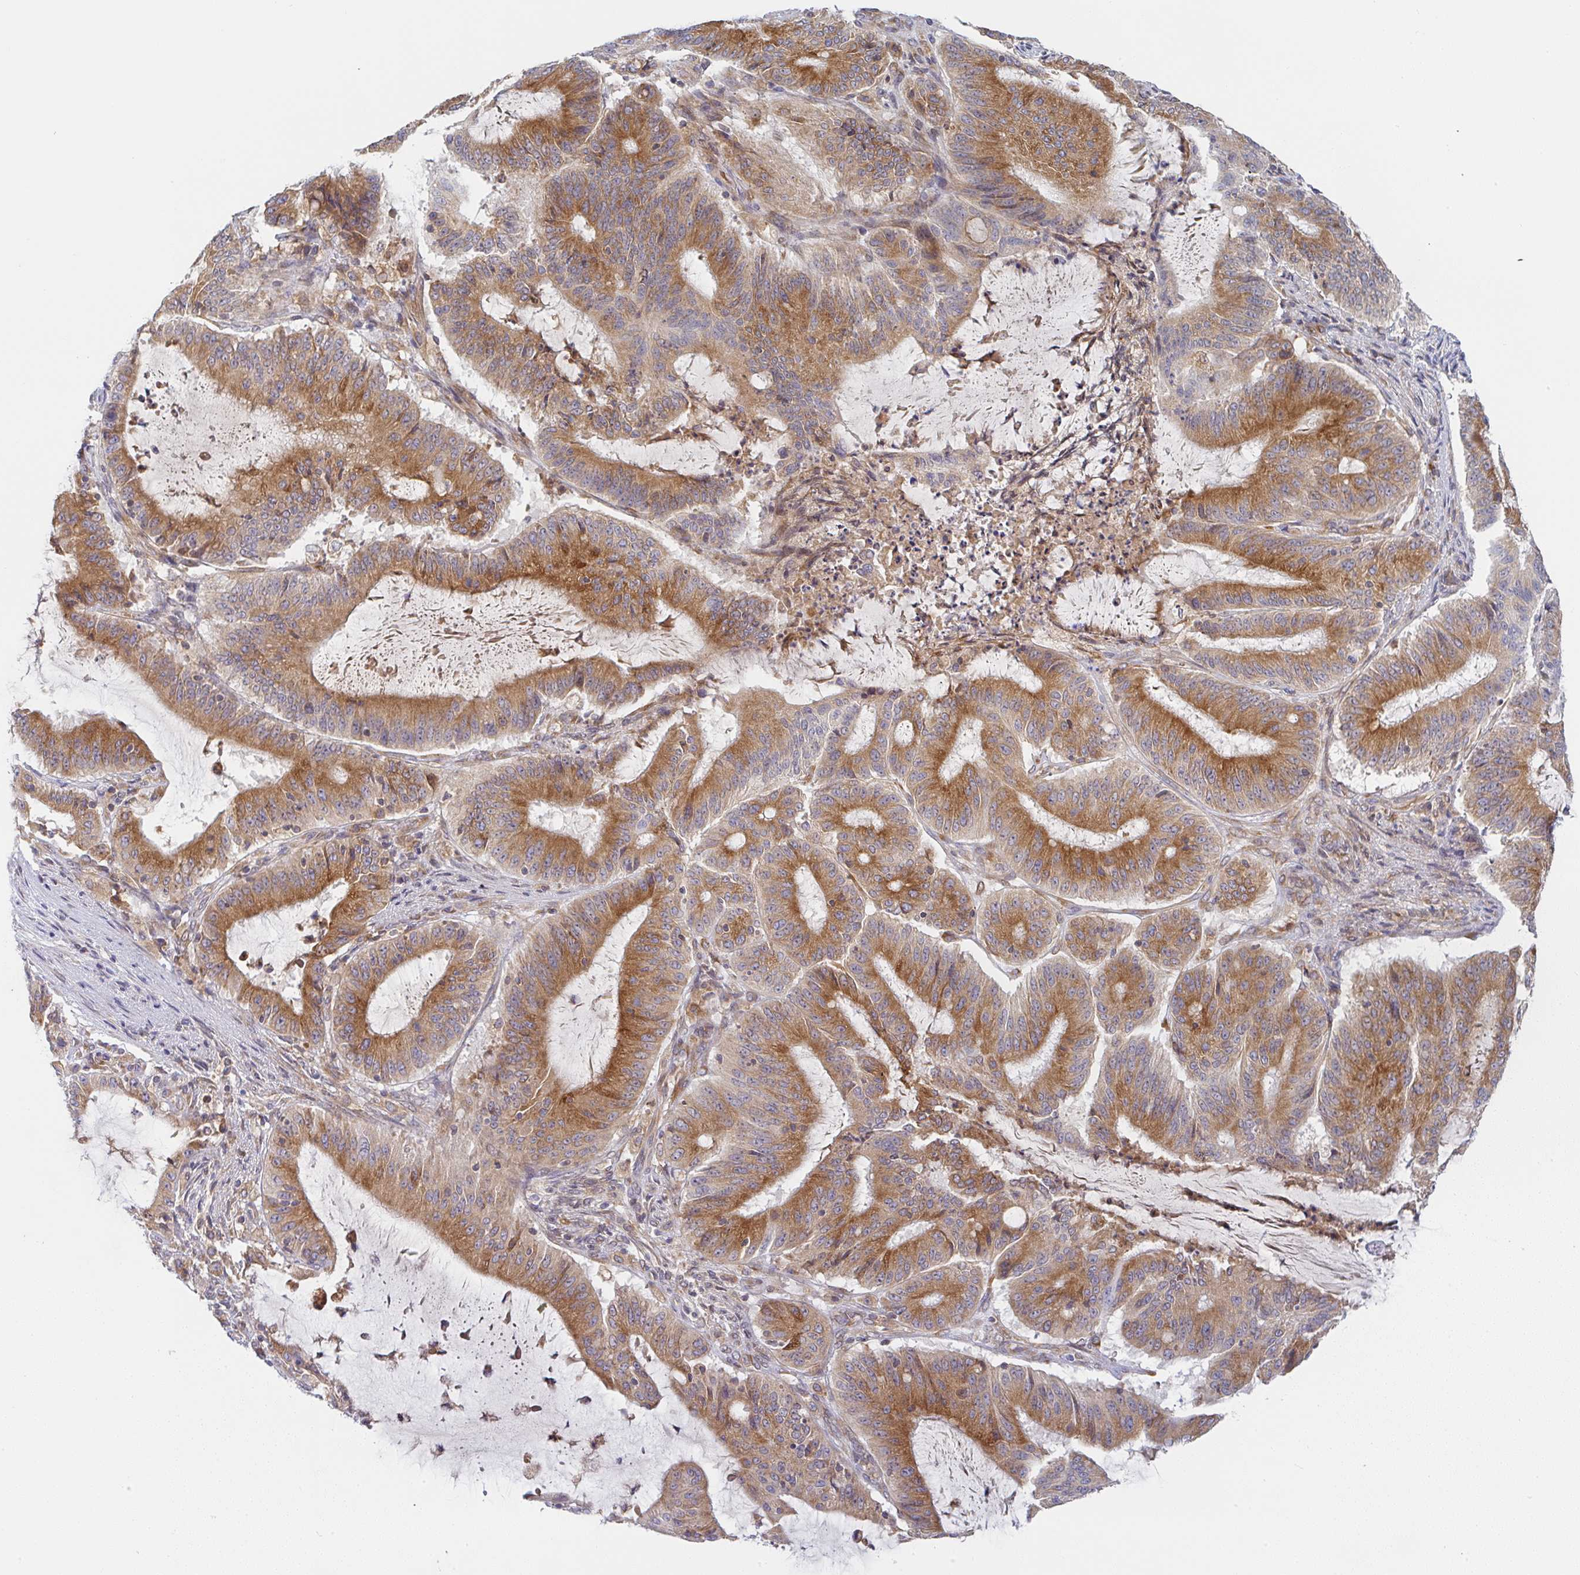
{"staining": {"intensity": "moderate", "quantity": ">75%", "location": "cytoplasmic/membranous"}, "tissue": "liver cancer", "cell_type": "Tumor cells", "image_type": "cancer", "snomed": [{"axis": "morphology", "description": "Normal tissue, NOS"}, {"axis": "morphology", "description": "Cholangiocarcinoma"}, {"axis": "topography", "description": "Liver"}, {"axis": "topography", "description": "Peripheral nerve tissue"}], "caption": "A brown stain shows moderate cytoplasmic/membranous positivity of a protein in human liver cholangiocarcinoma tumor cells. The staining was performed using DAB, with brown indicating positive protein expression. Nuclei are stained blue with hematoxylin.", "gene": "DERL2", "patient": {"sex": "female", "age": 73}}